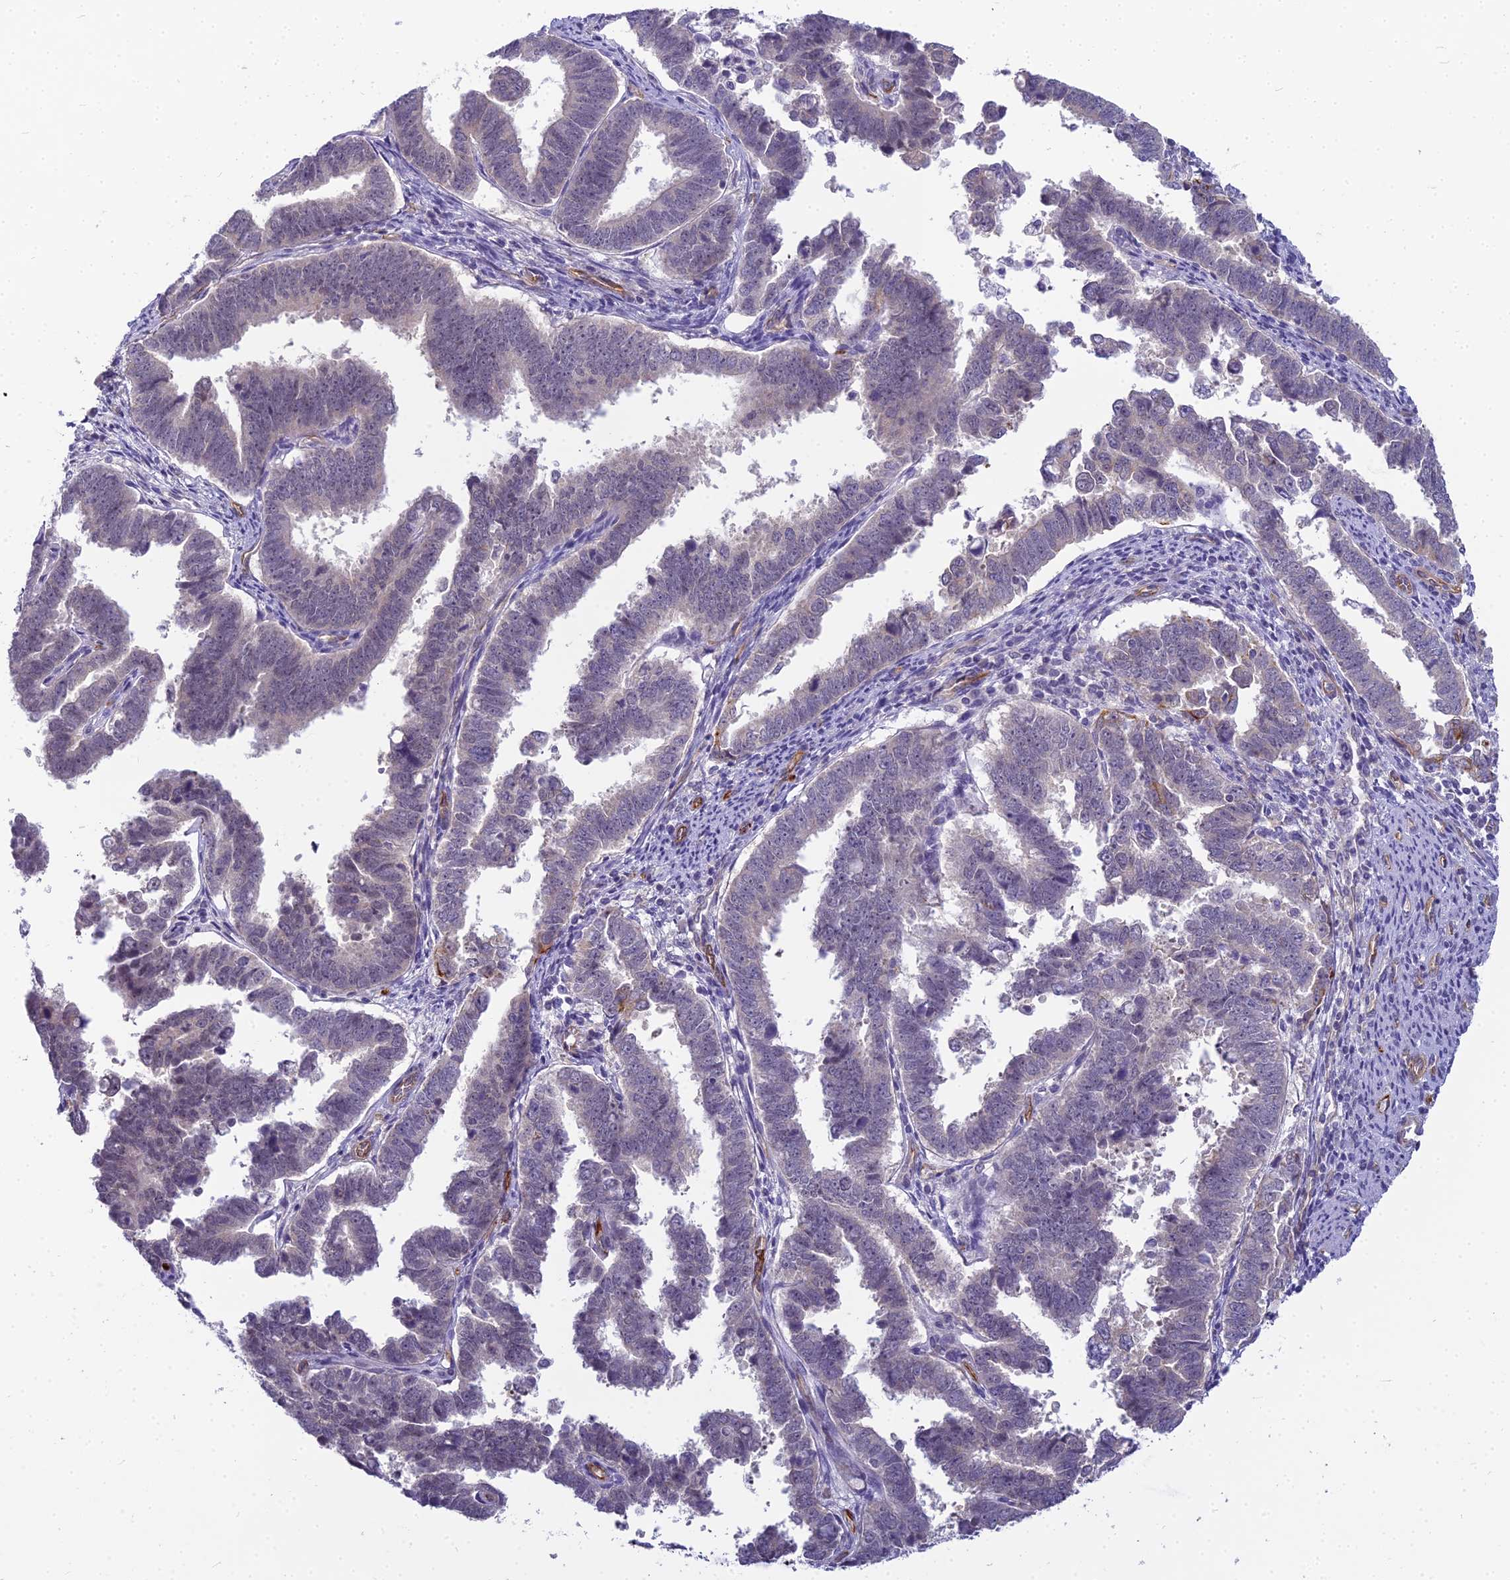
{"staining": {"intensity": "negative", "quantity": "none", "location": "none"}, "tissue": "endometrial cancer", "cell_type": "Tumor cells", "image_type": "cancer", "snomed": [{"axis": "morphology", "description": "Adenocarcinoma, NOS"}, {"axis": "topography", "description": "Endometrium"}], "caption": "High magnification brightfield microscopy of endometrial adenocarcinoma stained with DAB (brown) and counterstained with hematoxylin (blue): tumor cells show no significant expression.", "gene": "RGL3", "patient": {"sex": "female", "age": 75}}